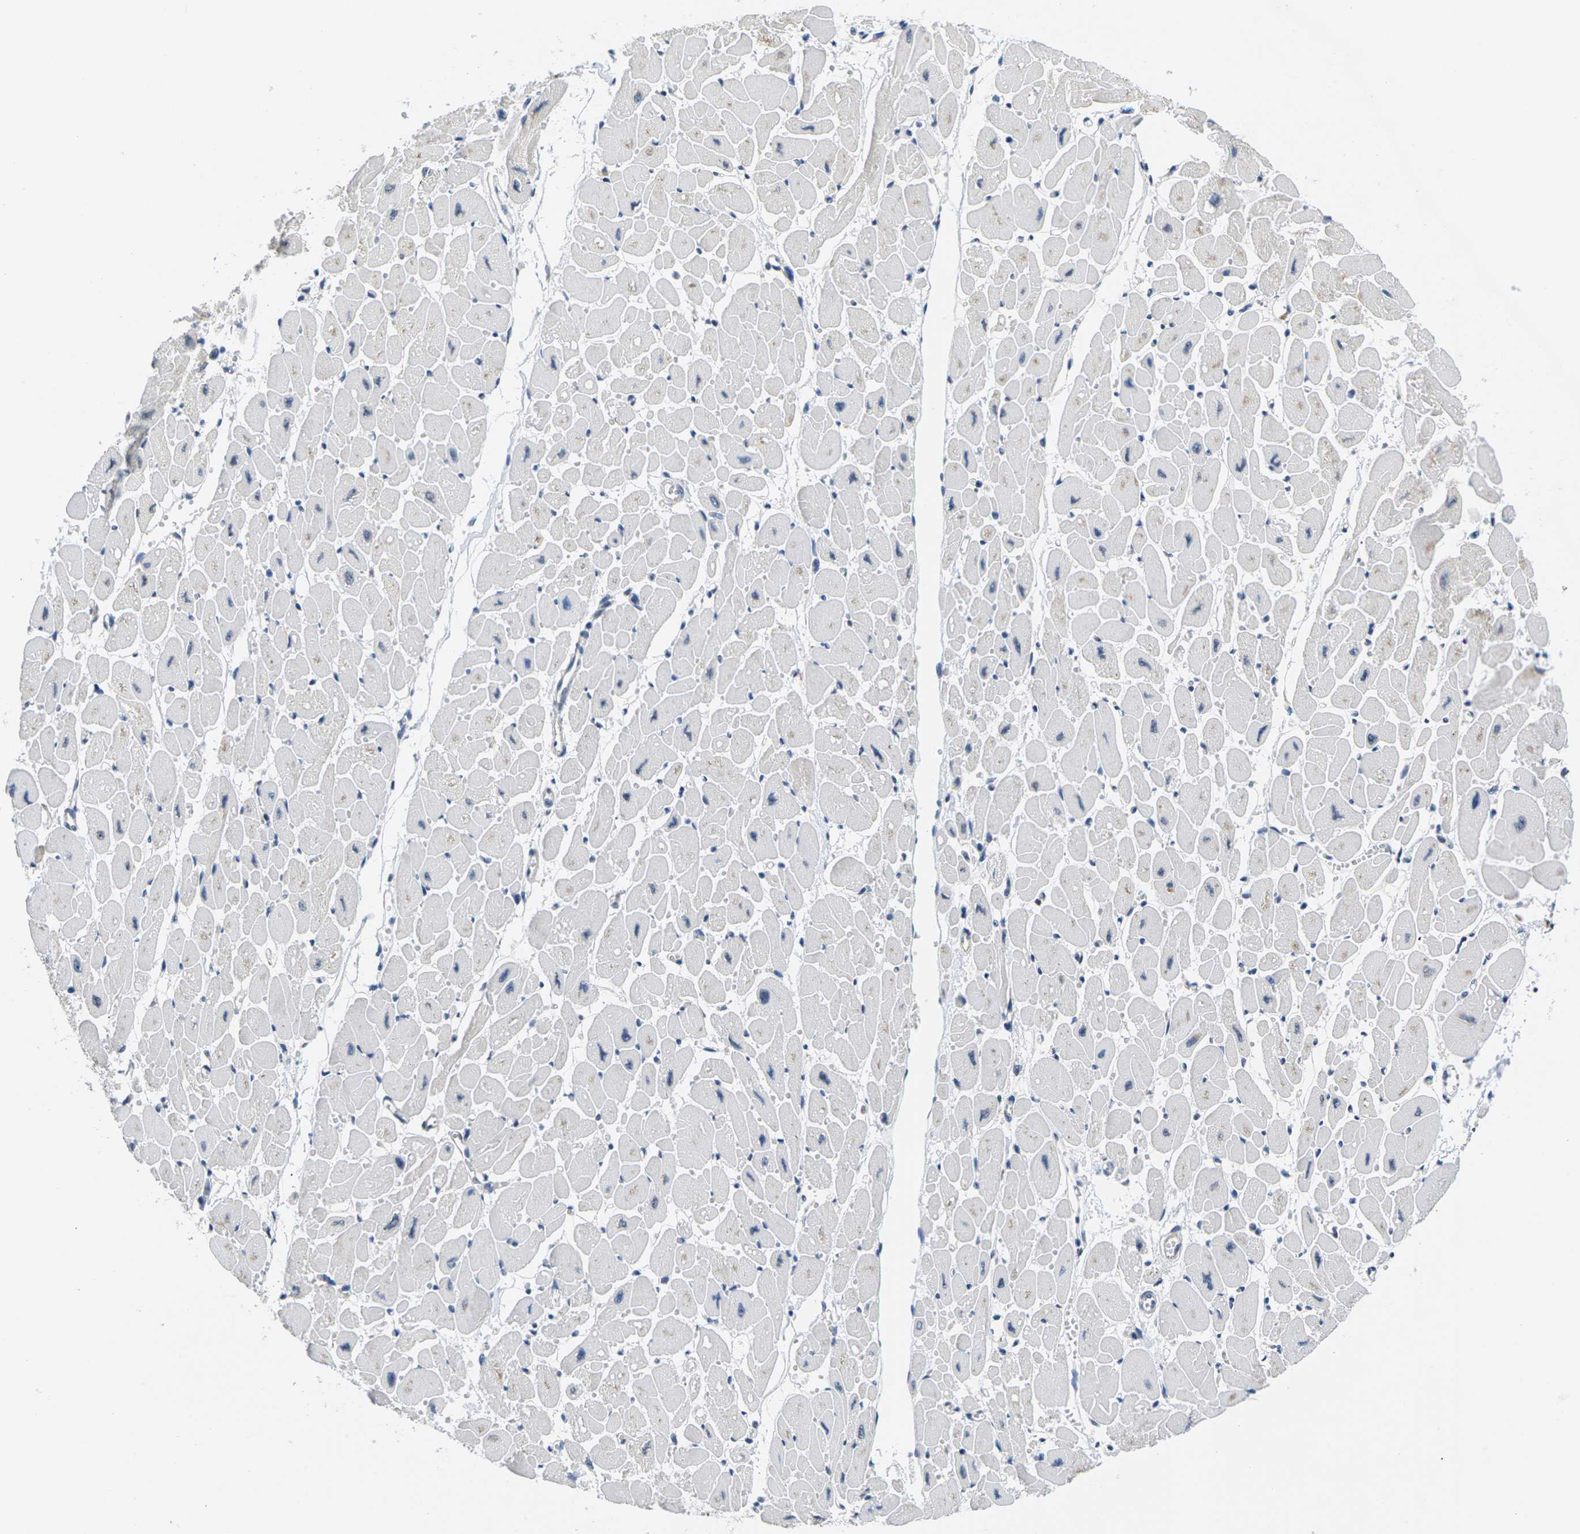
{"staining": {"intensity": "negative", "quantity": "none", "location": "none"}, "tissue": "heart muscle", "cell_type": "Cardiomyocytes", "image_type": "normal", "snomed": [{"axis": "morphology", "description": "Normal tissue, NOS"}, {"axis": "topography", "description": "Heart"}], "caption": "Immunohistochemistry photomicrograph of benign human heart muscle stained for a protein (brown), which shows no expression in cardiomyocytes.", "gene": "NSRP1", "patient": {"sex": "female", "age": 54}}